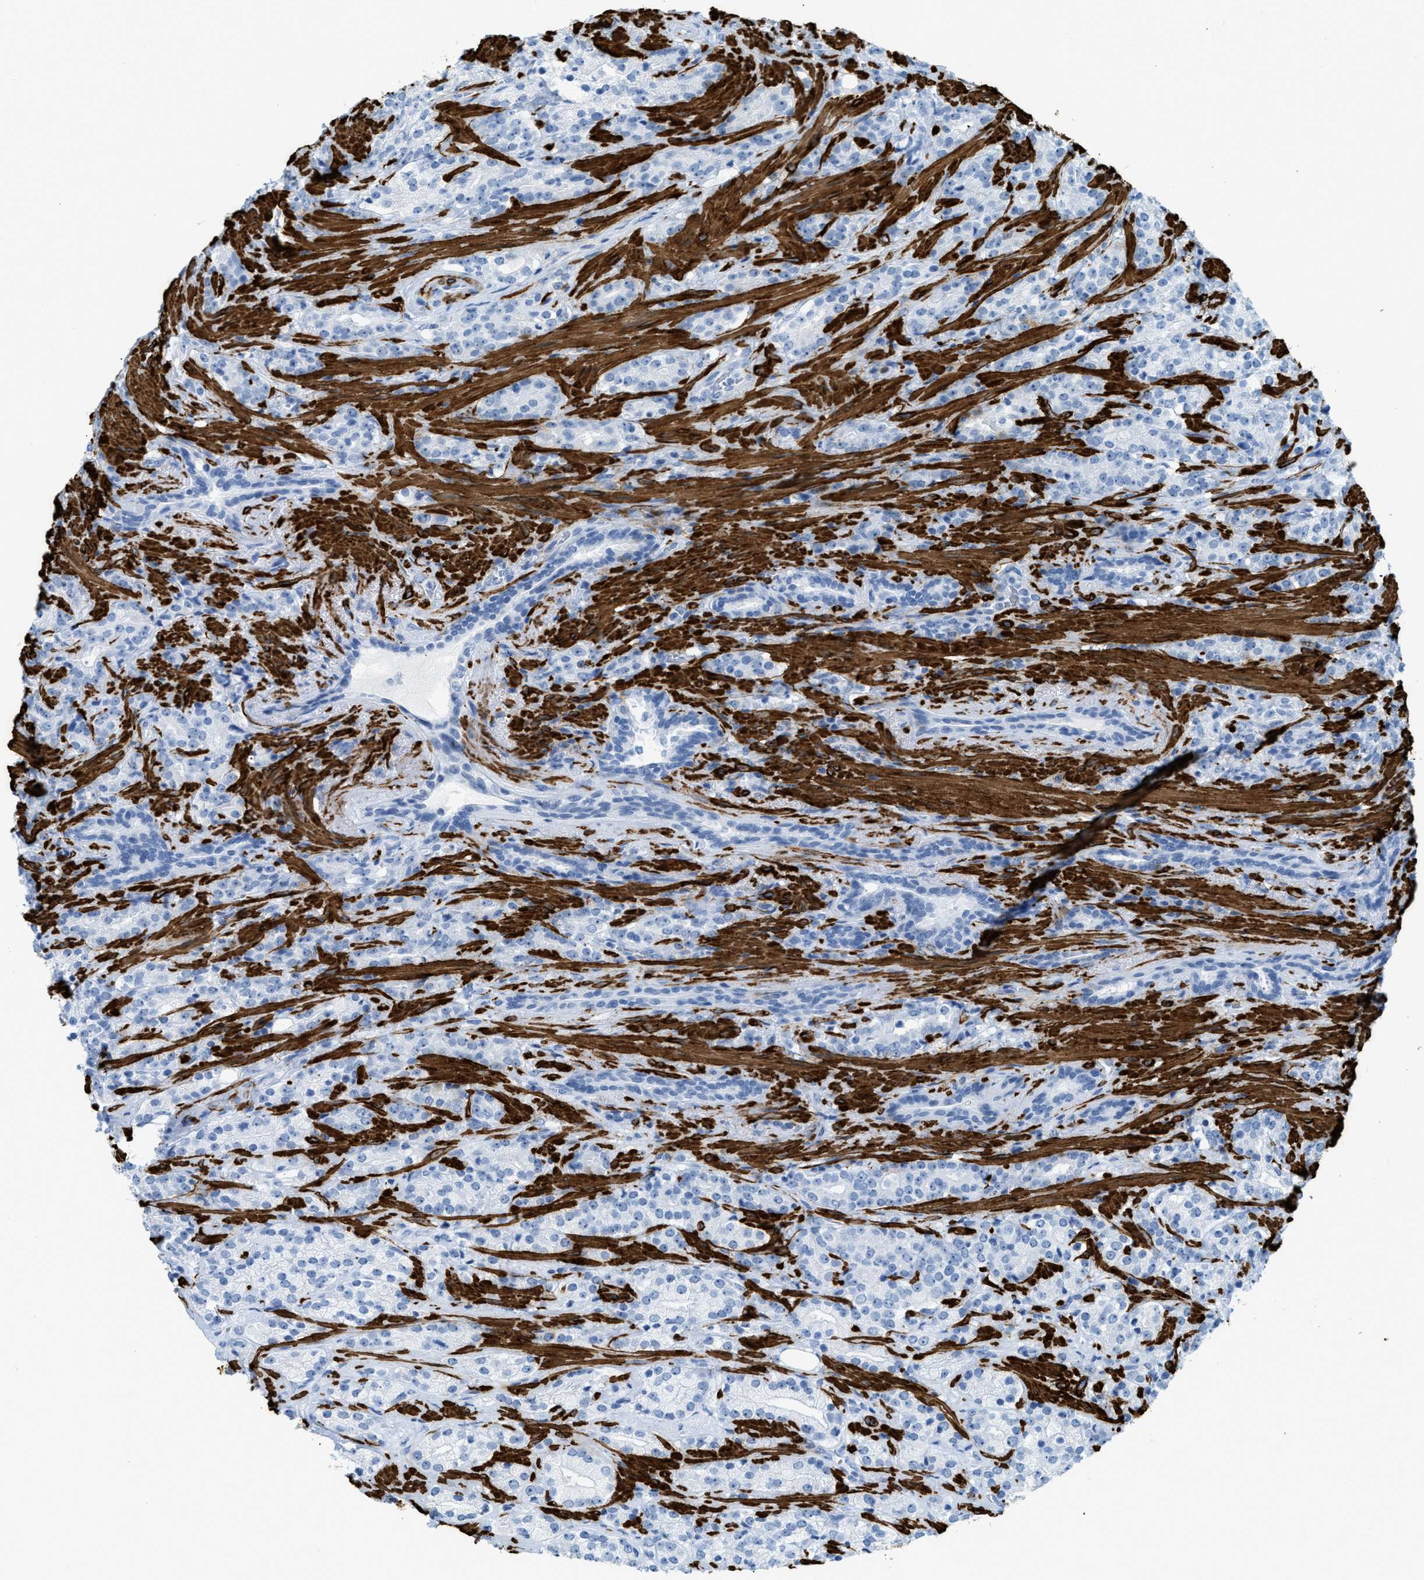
{"staining": {"intensity": "negative", "quantity": "none", "location": "none"}, "tissue": "prostate cancer", "cell_type": "Tumor cells", "image_type": "cancer", "snomed": [{"axis": "morphology", "description": "Adenocarcinoma, High grade"}, {"axis": "topography", "description": "Prostate"}], "caption": "Immunohistochemistry (IHC) of human high-grade adenocarcinoma (prostate) reveals no positivity in tumor cells. (Immunohistochemistry, brightfield microscopy, high magnification).", "gene": "DES", "patient": {"sex": "male", "age": 71}}